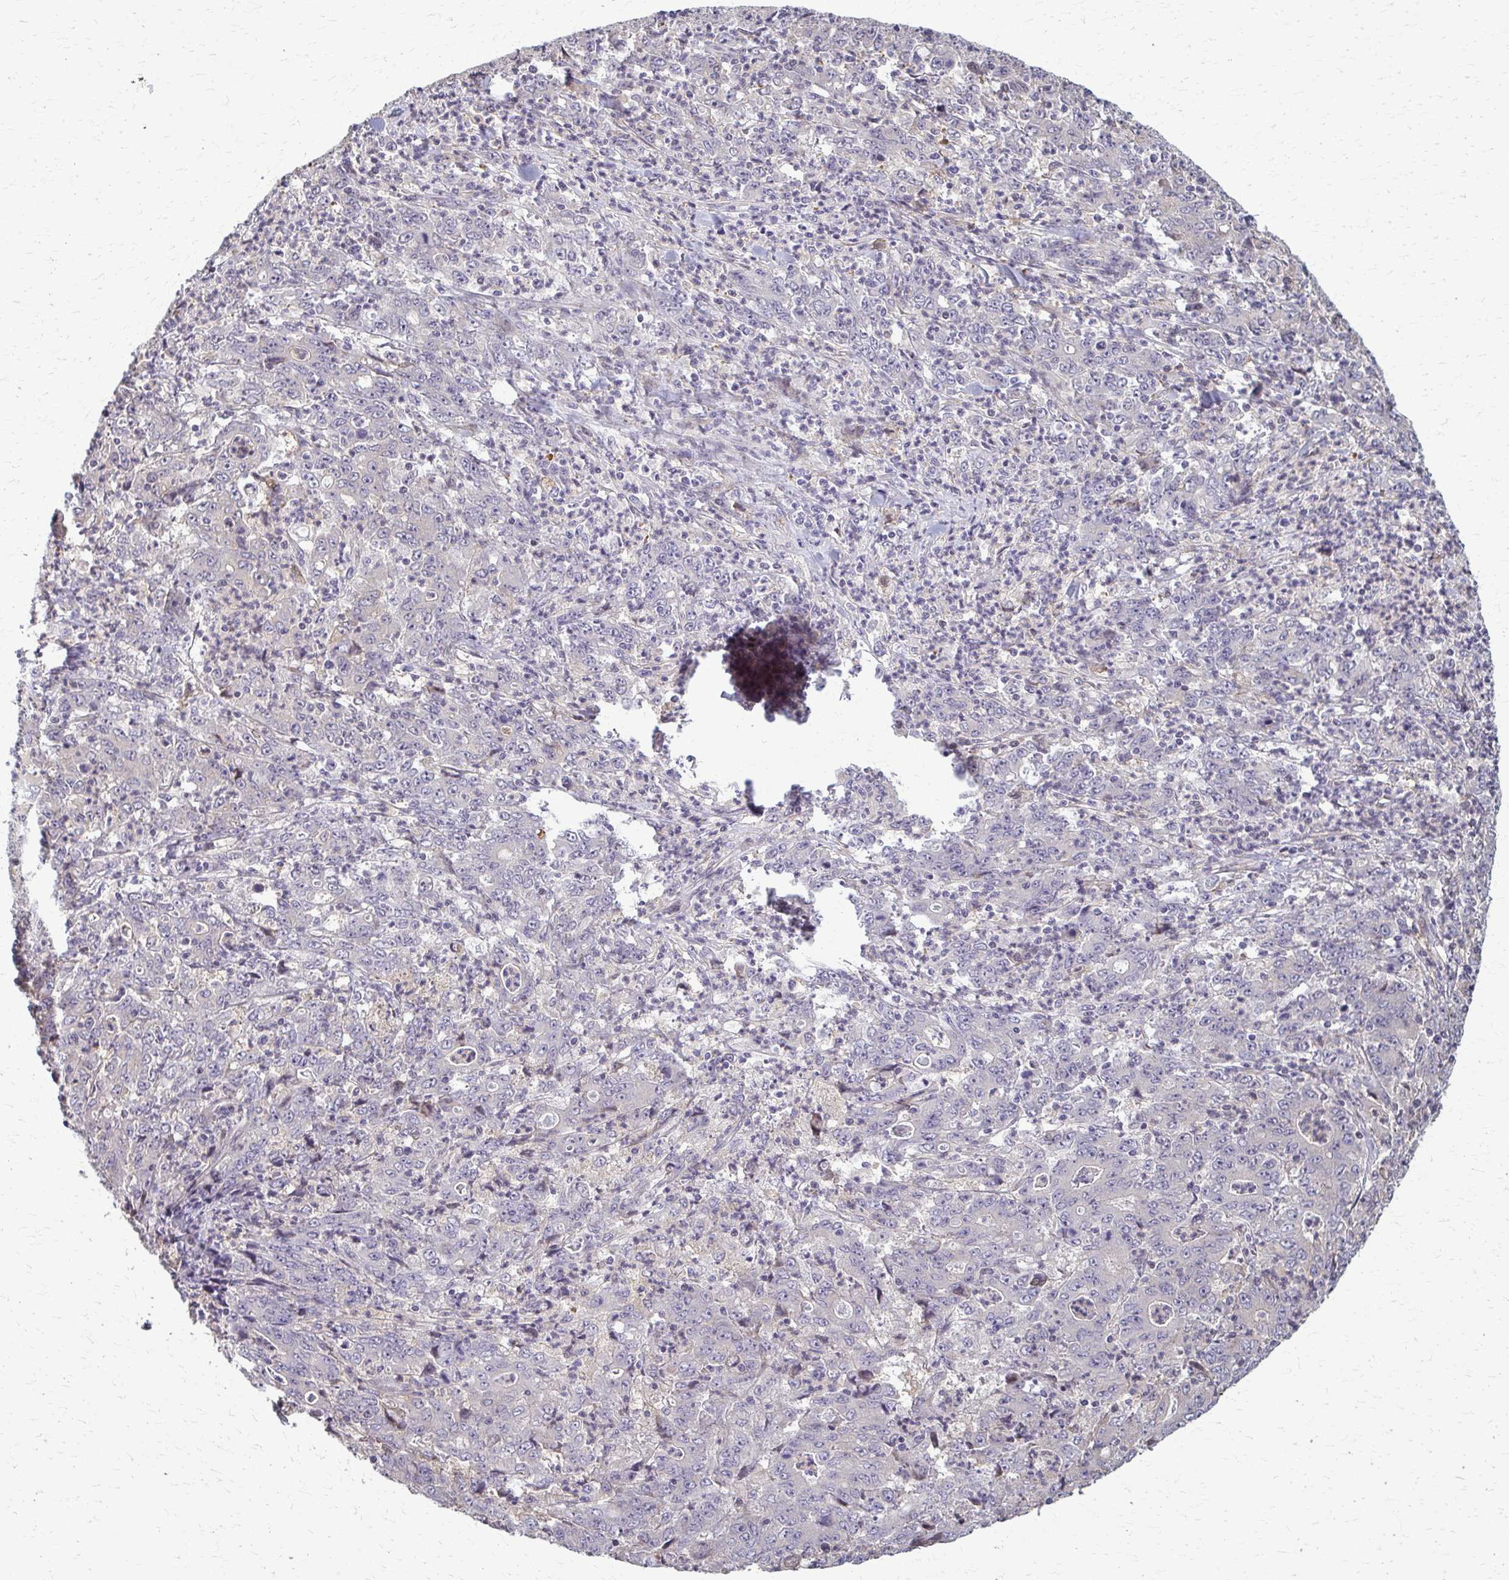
{"staining": {"intensity": "negative", "quantity": "none", "location": "none"}, "tissue": "stomach cancer", "cell_type": "Tumor cells", "image_type": "cancer", "snomed": [{"axis": "morphology", "description": "Adenocarcinoma, NOS"}, {"axis": "topography", "description": "Stomach, lower"}], "caption": "Human stomach cancer (adenocarcinoma) stained for a protein using immunohistochemistry shows no positivity in tumor cells.", "gene": "ZNF34", "patient": {"sex": "female", "age": 71}}